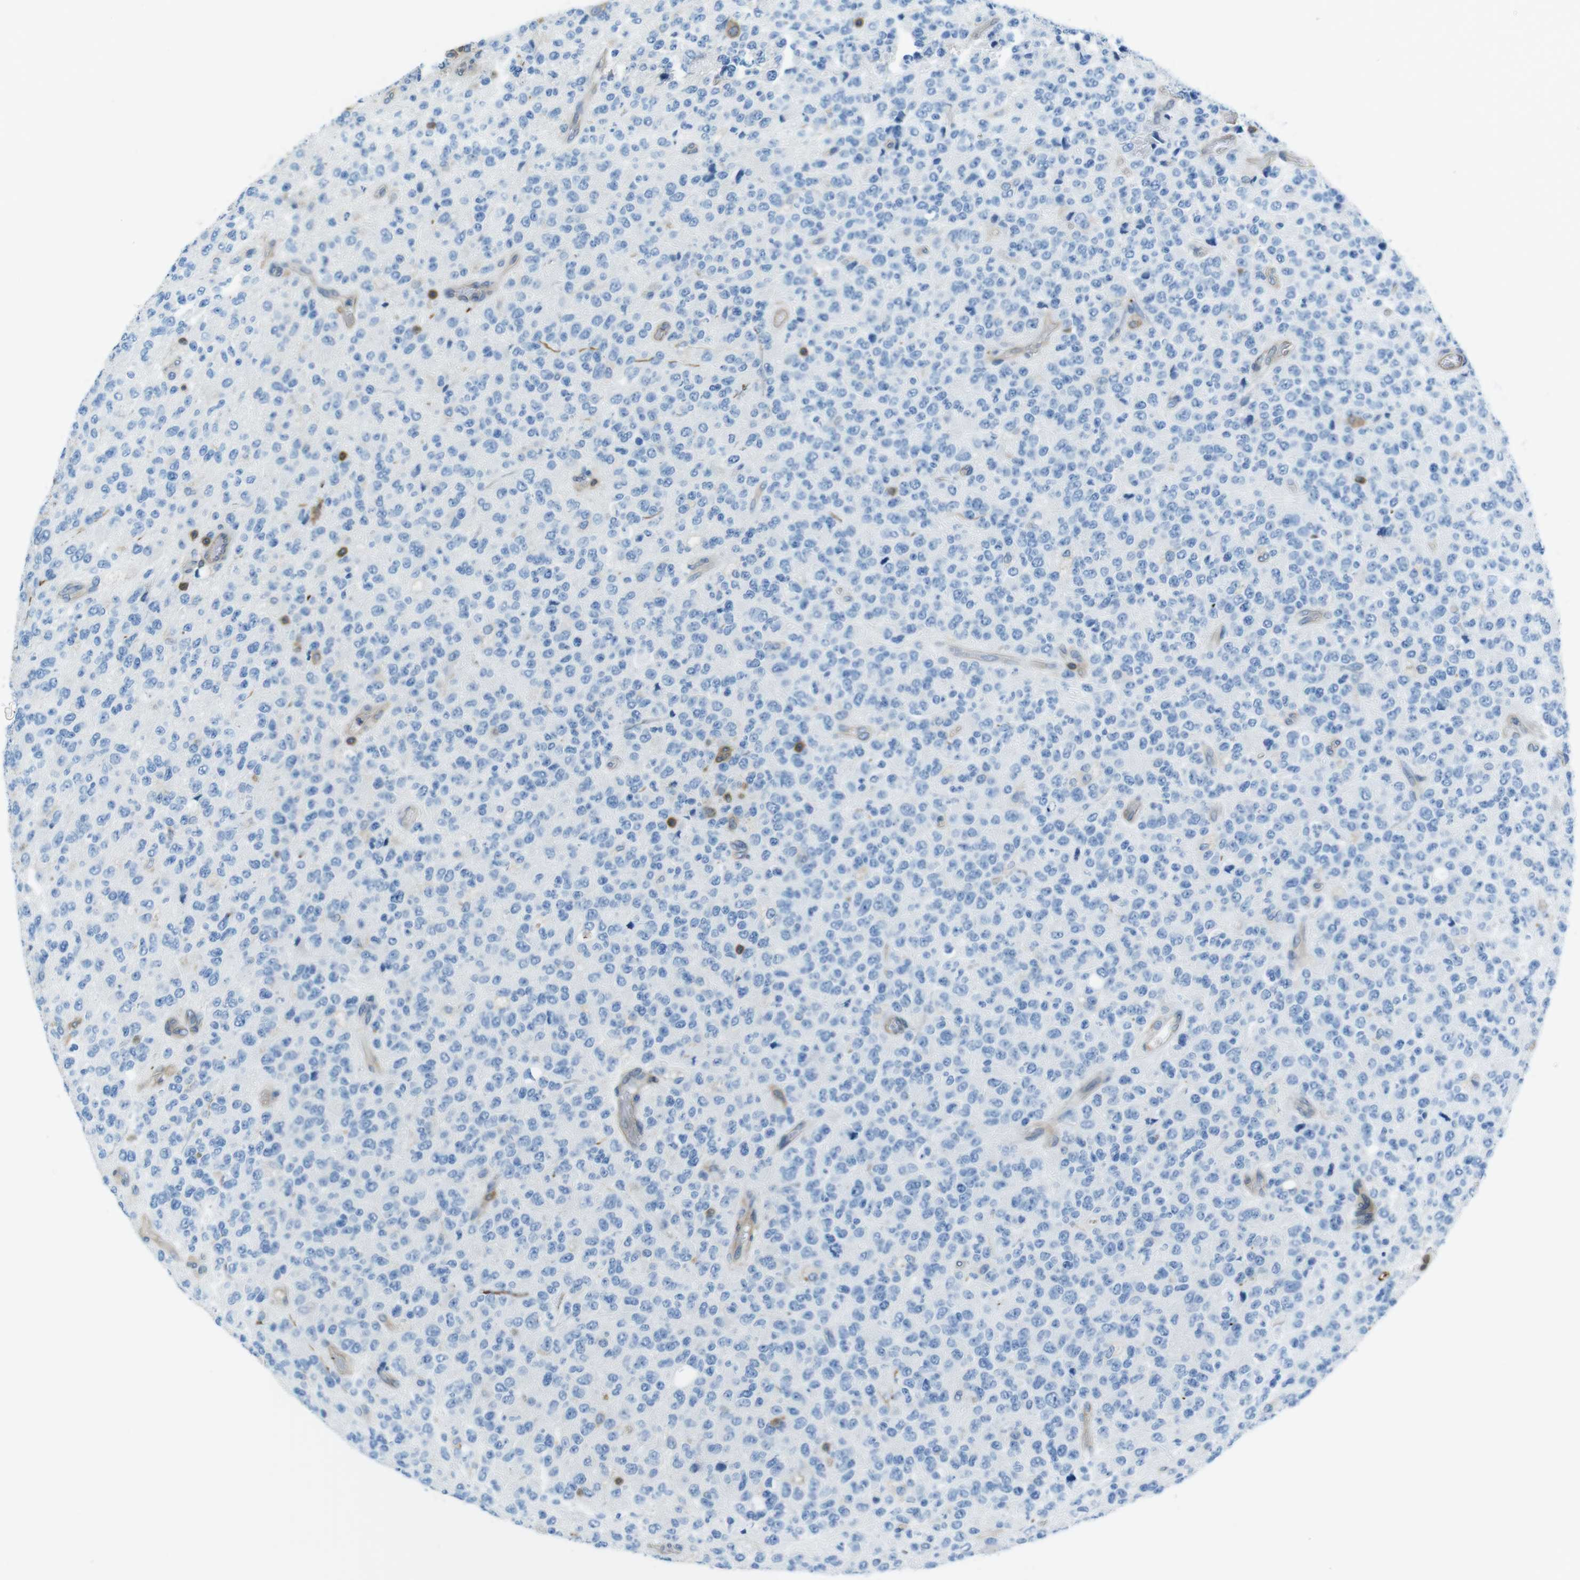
{"staining": {"intensity": "negative", "quantity": "none", "location": "none"}, "tissue": "glioma", "cell_type": "Tumor cells", "image_type": "cancer", "snomed": [{"axis": "morphology", "description": "Glioma, malignant, High grade"}, {"axis": "topography", "description": "pancreas cauda"}], "caption": "There is no significant staining in tumor cells of malignant glioma (high-grade).", "gene": "TES", "patient": {"sex": "male", "age": 60}}